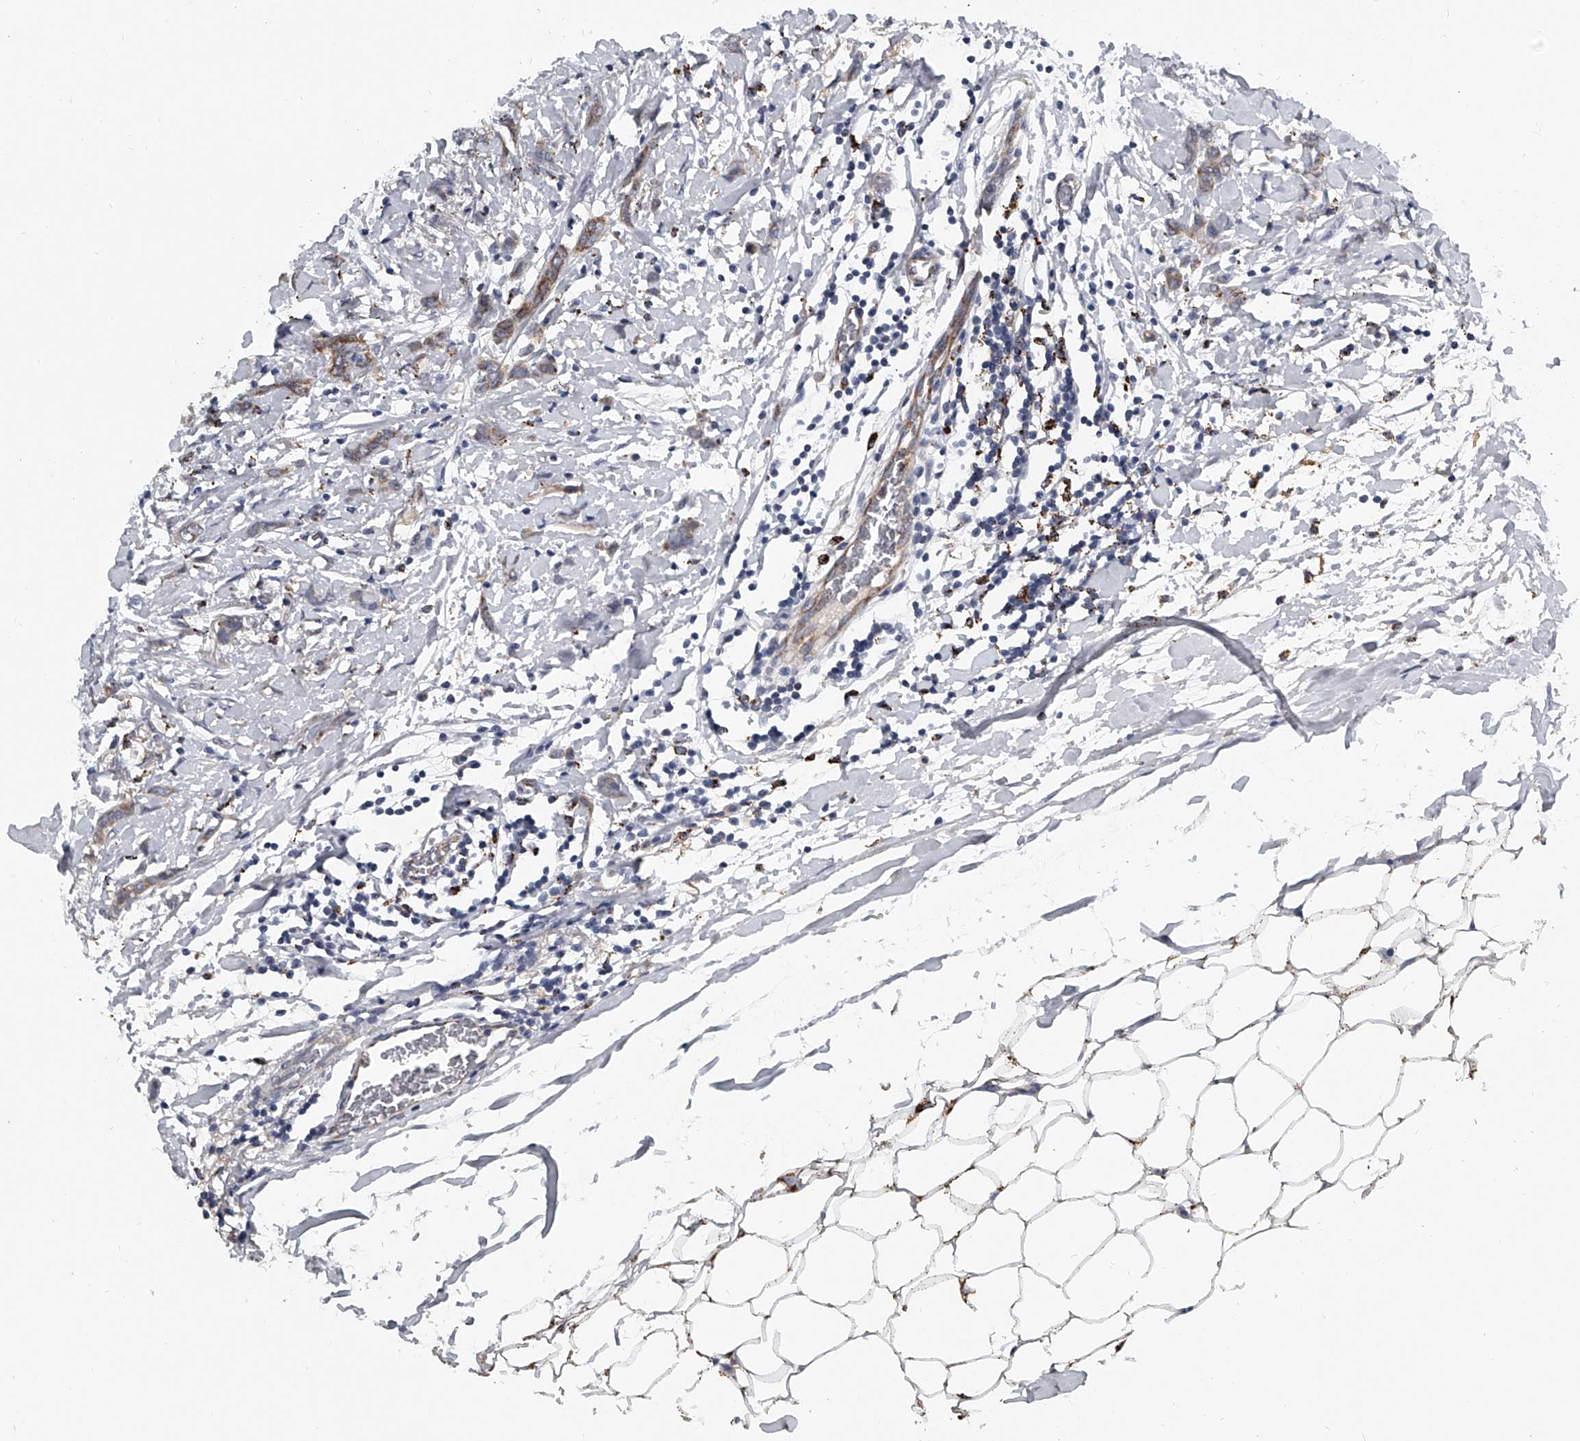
{"staining": {"intensity": "weak", "quantity": "25%-75%", "location": "cytoplasmic/membranous"}, "tissue": "breast cancer", "cell_type": "Tumor cells", "image_type": "cancer", "snomed": [{"axis": "morphology", "description": "Lobular carcinoma, in situ"}, {"axis": "morphology", "description": "Lobular carcinoma"}, {"axis": "topography", "description": "Breast"}], "caption": "Immunohistochemical staining of human breast cancer (lobular carcinoma in situ) exhibits weak cytoplasmic/membranous protein expression in about 25%-75% of tumor cells.", "gene": "KLHL7", "patient": {"sex": "female", "age": 41}}